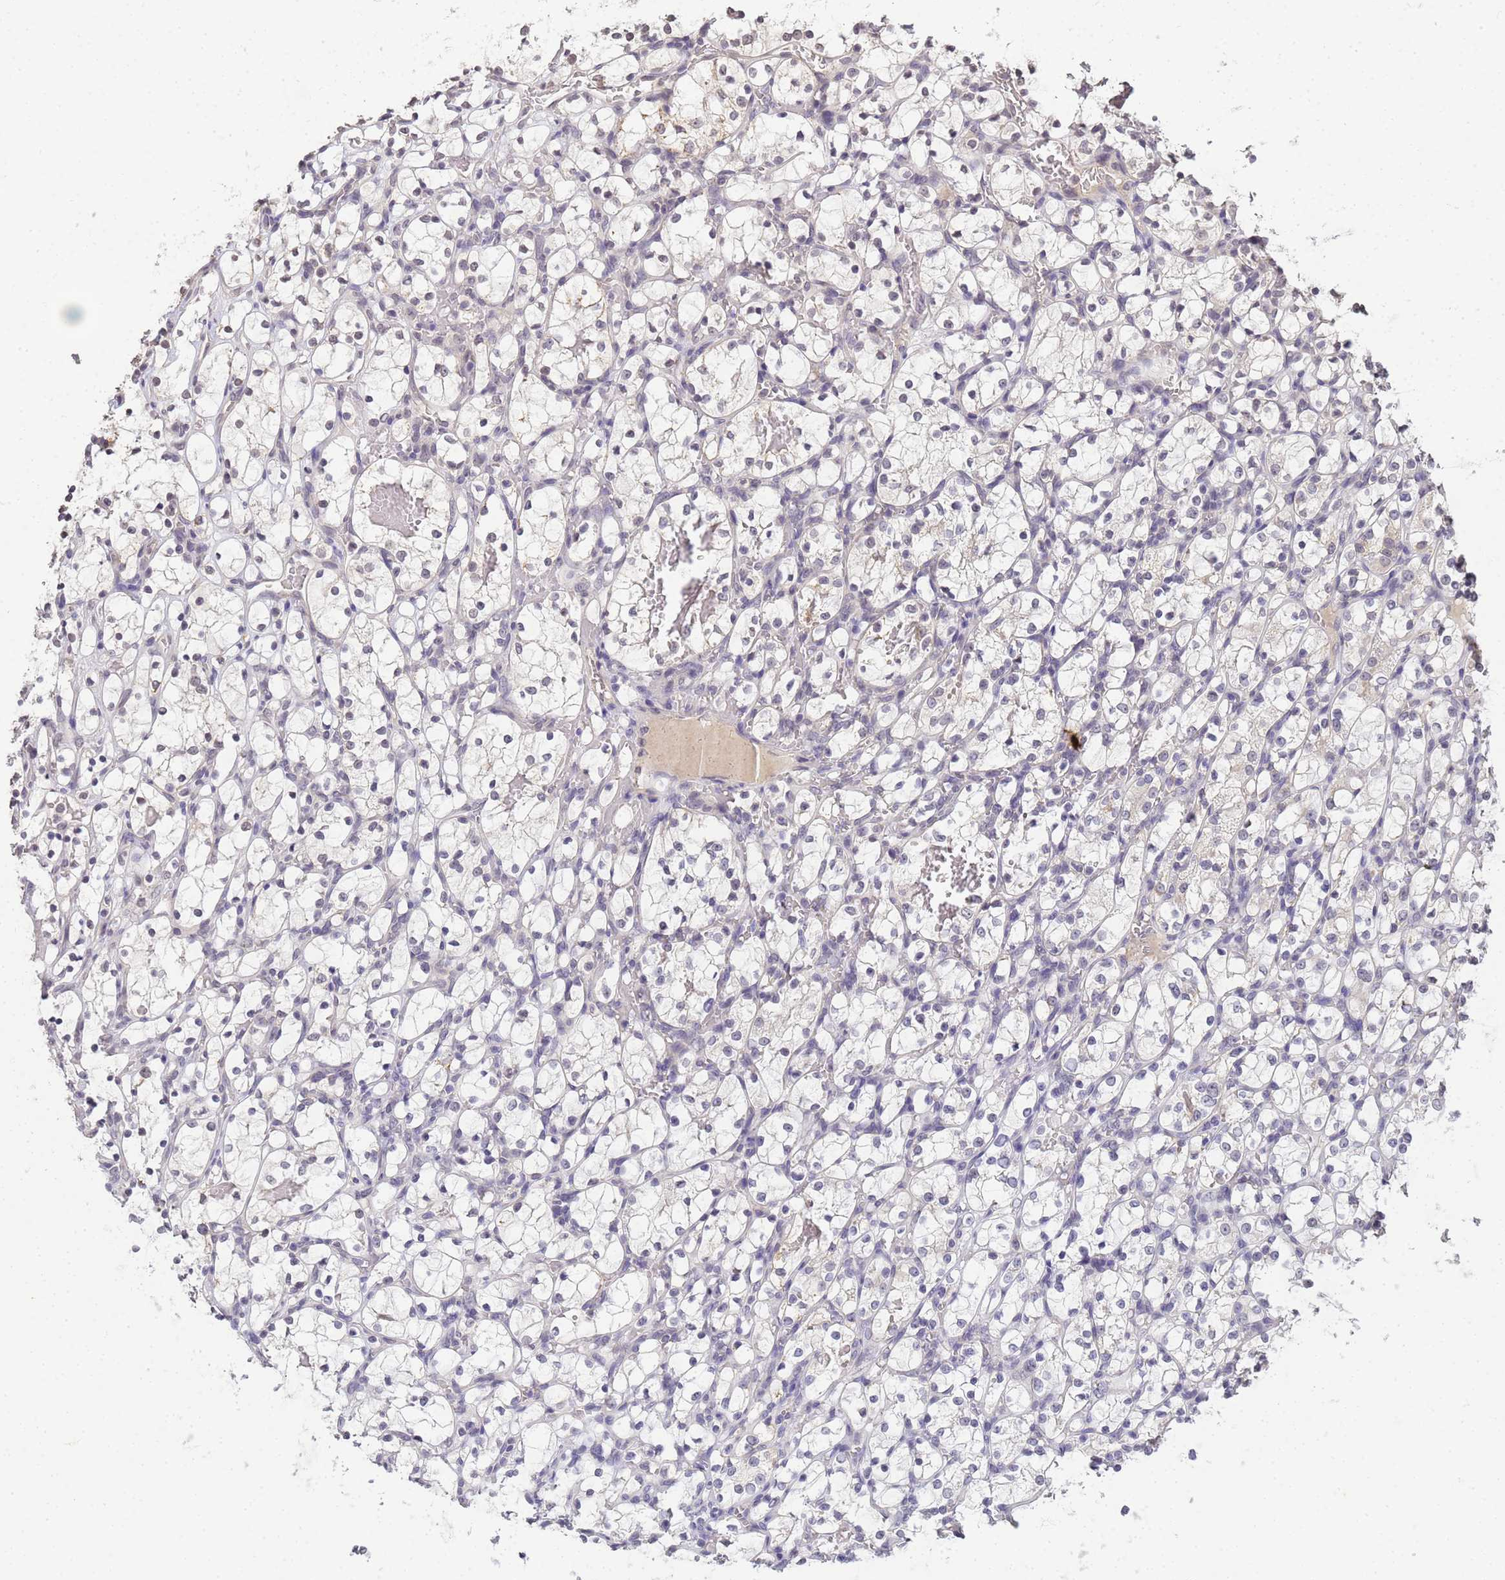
{"staining": {"intensity": "negative", "quantity": "none", "location": "none"}, "tissue": "renal cancer", "cell_type": "Tumor cells", "image_type": "cancer", "snomed": [{"axis": "morphology", "description": "Adenocarcinoma, NOS"}, {"axis": "topography", "description": "Kidney"}], "caption": "Immunohistochemistry micrograph of human renal adenocarcinoma stained for a protein (brown), which demonstrates no expression in tumor cells.", "gene": "MYL7", "patient": {"sex": "female", "age": 69}}